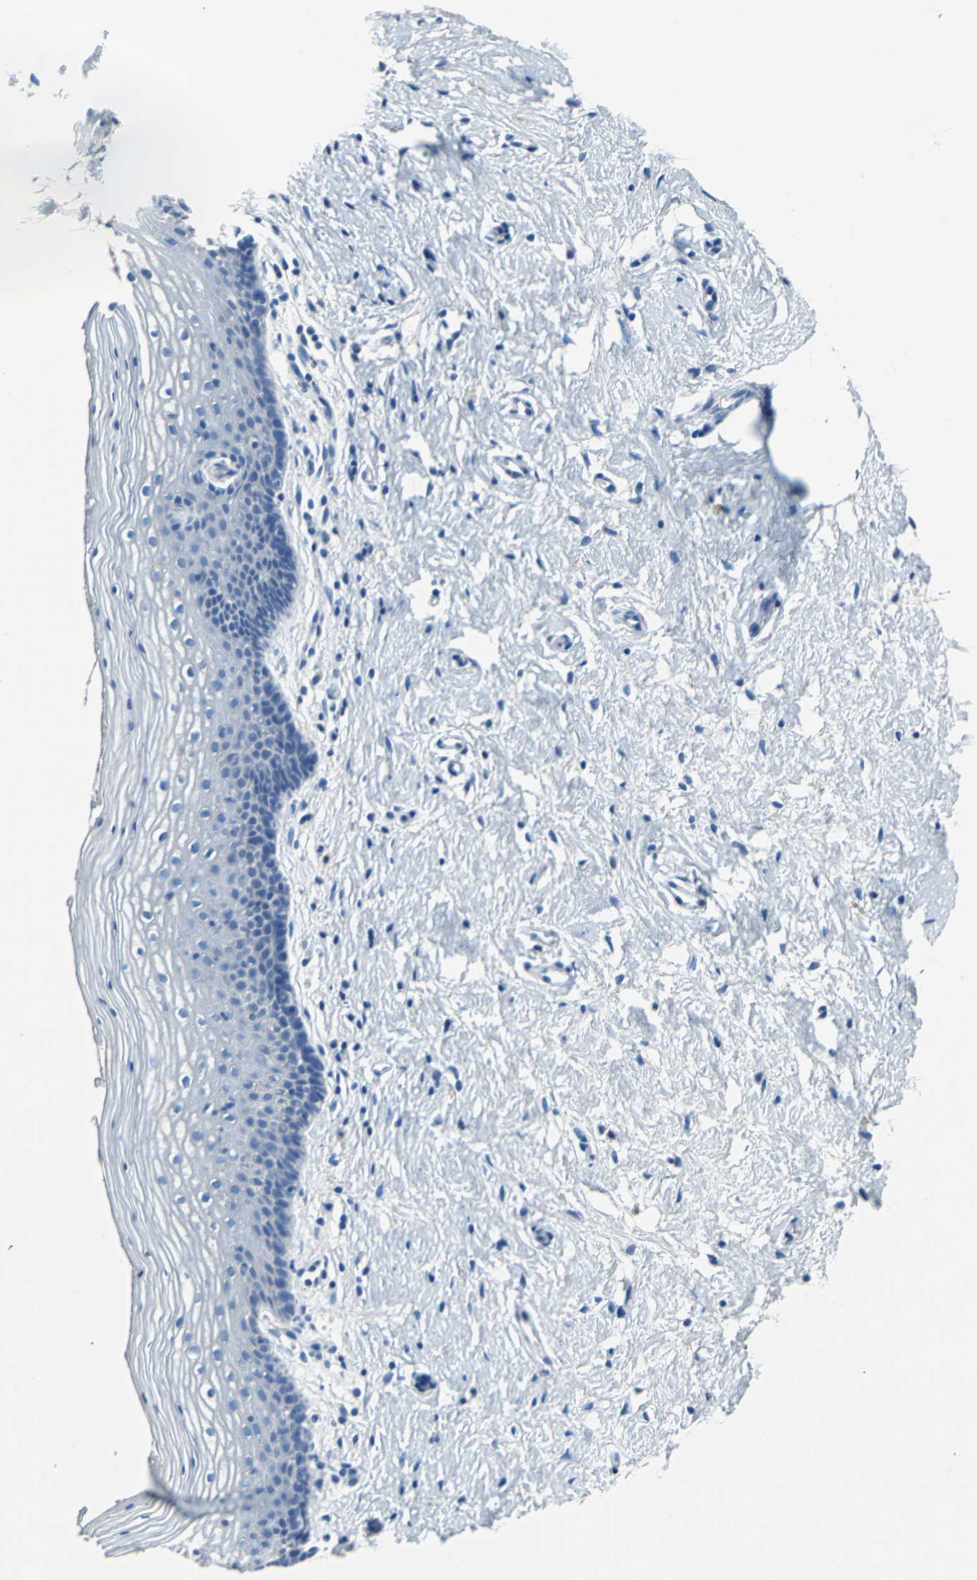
{"staining": {"intensity": "negative", "quantity": "none", "location": "none"}, "tissue": "vagina", "cell_type": "Squamous epithelial cells", "image_type": "normal", "snomed": [{"axis": "morphology", "description": "Normal tissue, NOS"}, {"axis": "topography", "description": "Vagina"}], "caption": "A high-resolution photomicrograph shows immunohistochemistry staining of normal vagina, which exhibits no significant expression in squamous epithelial cells. Brightfield microscopy of immunohistochemistry stained with DAB (brown) and hematoxylin (blue), captured at high magnification.", "gene": "TEX264", "patient": {"sex": "female", "age": 46}}